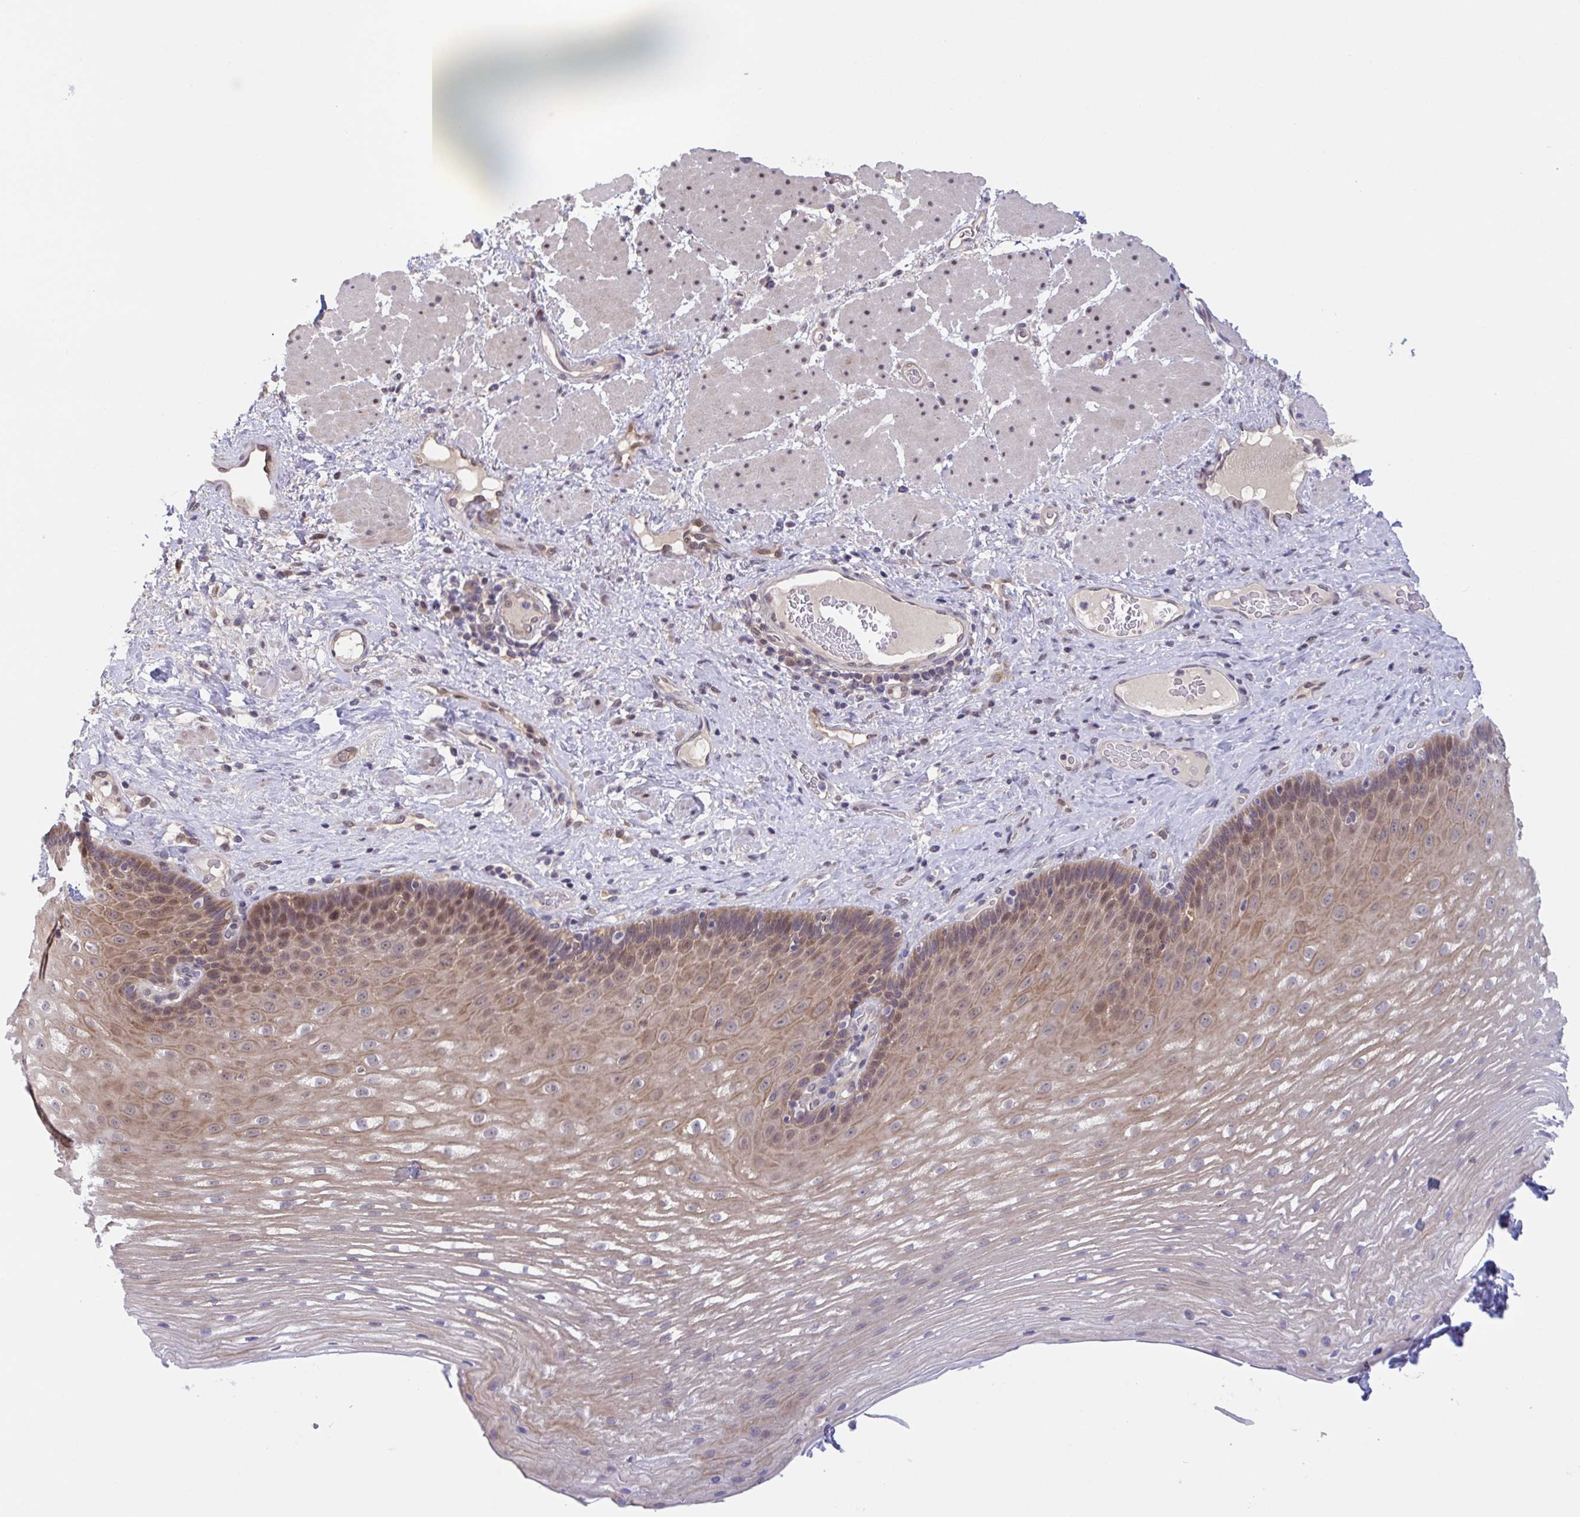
{"staining": {"intensity": "moderate", "quantity": "25%-75%", "location": "cytoplasmic/membranous,nuclear"}, "tissue": "esophagus", "cell_type": "Squamous epithelial cells", "image_type": "normal", "snomed": [{"axis": "morphology", "description": "Normal tissue, NOS"}, {"axis": "topography", "description": "Esophagus"}], "caption": "Immunohistochemical staining of normal human esophagus displays medium levels of moderate cytoplasmic/membranous,nuclear expression in about 25%-75% of squamous epithelial cells. (Stains: DAB (3,3'-diaminobenzidine) in brown, nuclei in blue, Microscopy: brightfield microscopy at high magnification).", "gene": "RIOK1", "patient": {"sex": "male", "age": 62}}